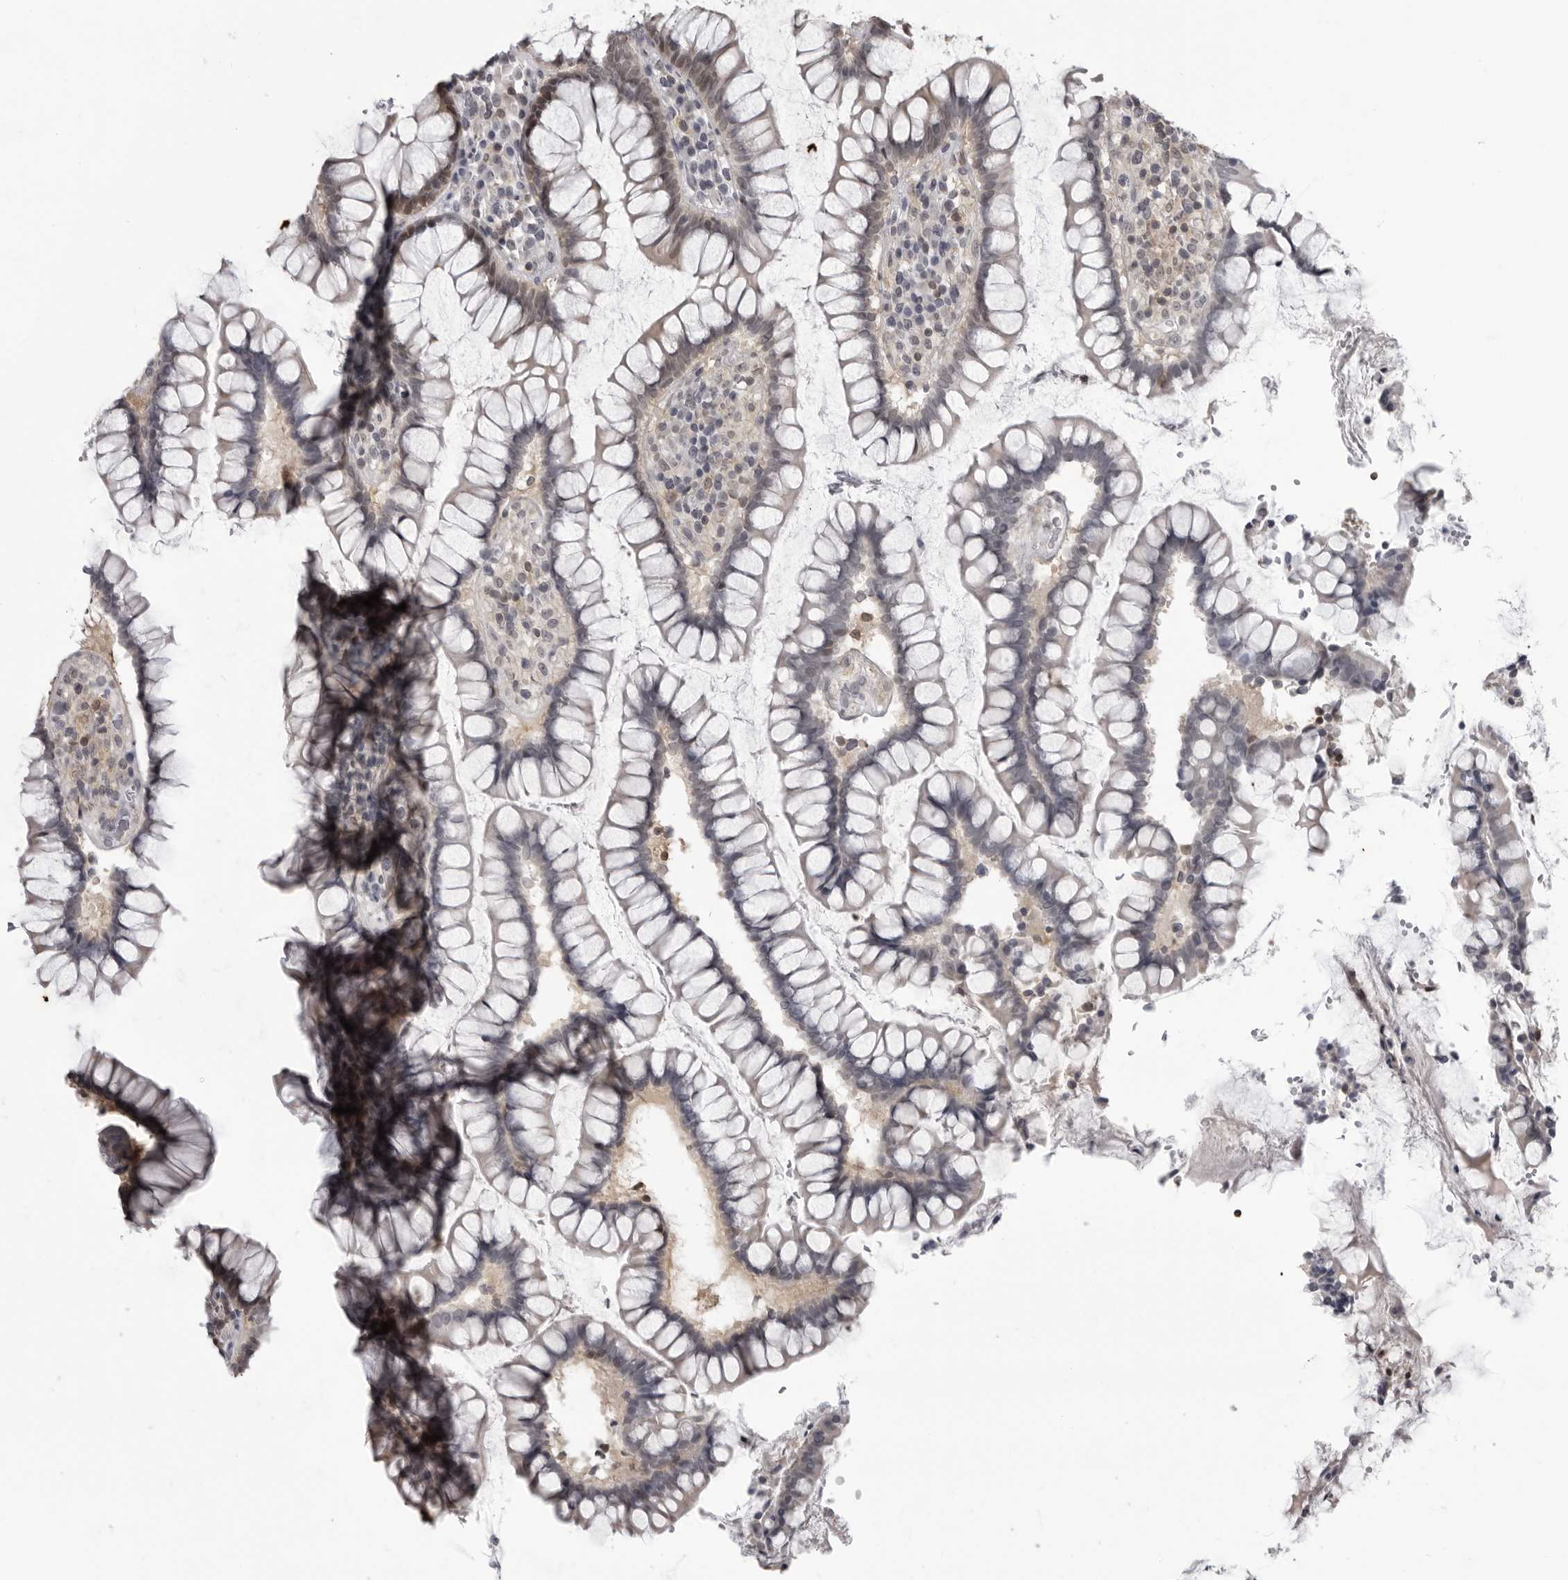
{"staining": {"intensity": "negative", "quantity": "none", "location": "none"}, "tissue": "colon", "cell_type": "Endothelial cells", "image_type": "normal", "snomed": [{"axis": "morphology", "description": "Normal tissue, NOS"}, {"axis": "topography", "description": "Colon"}], "caption": "The IHC histopathology image has no significant expression in endothelial cells of colon. (DAB IHC visualized using brightfield microscopy, high magnification).", "gene": "PDCL3", "patient": {"sex": "female", "age": 79}}